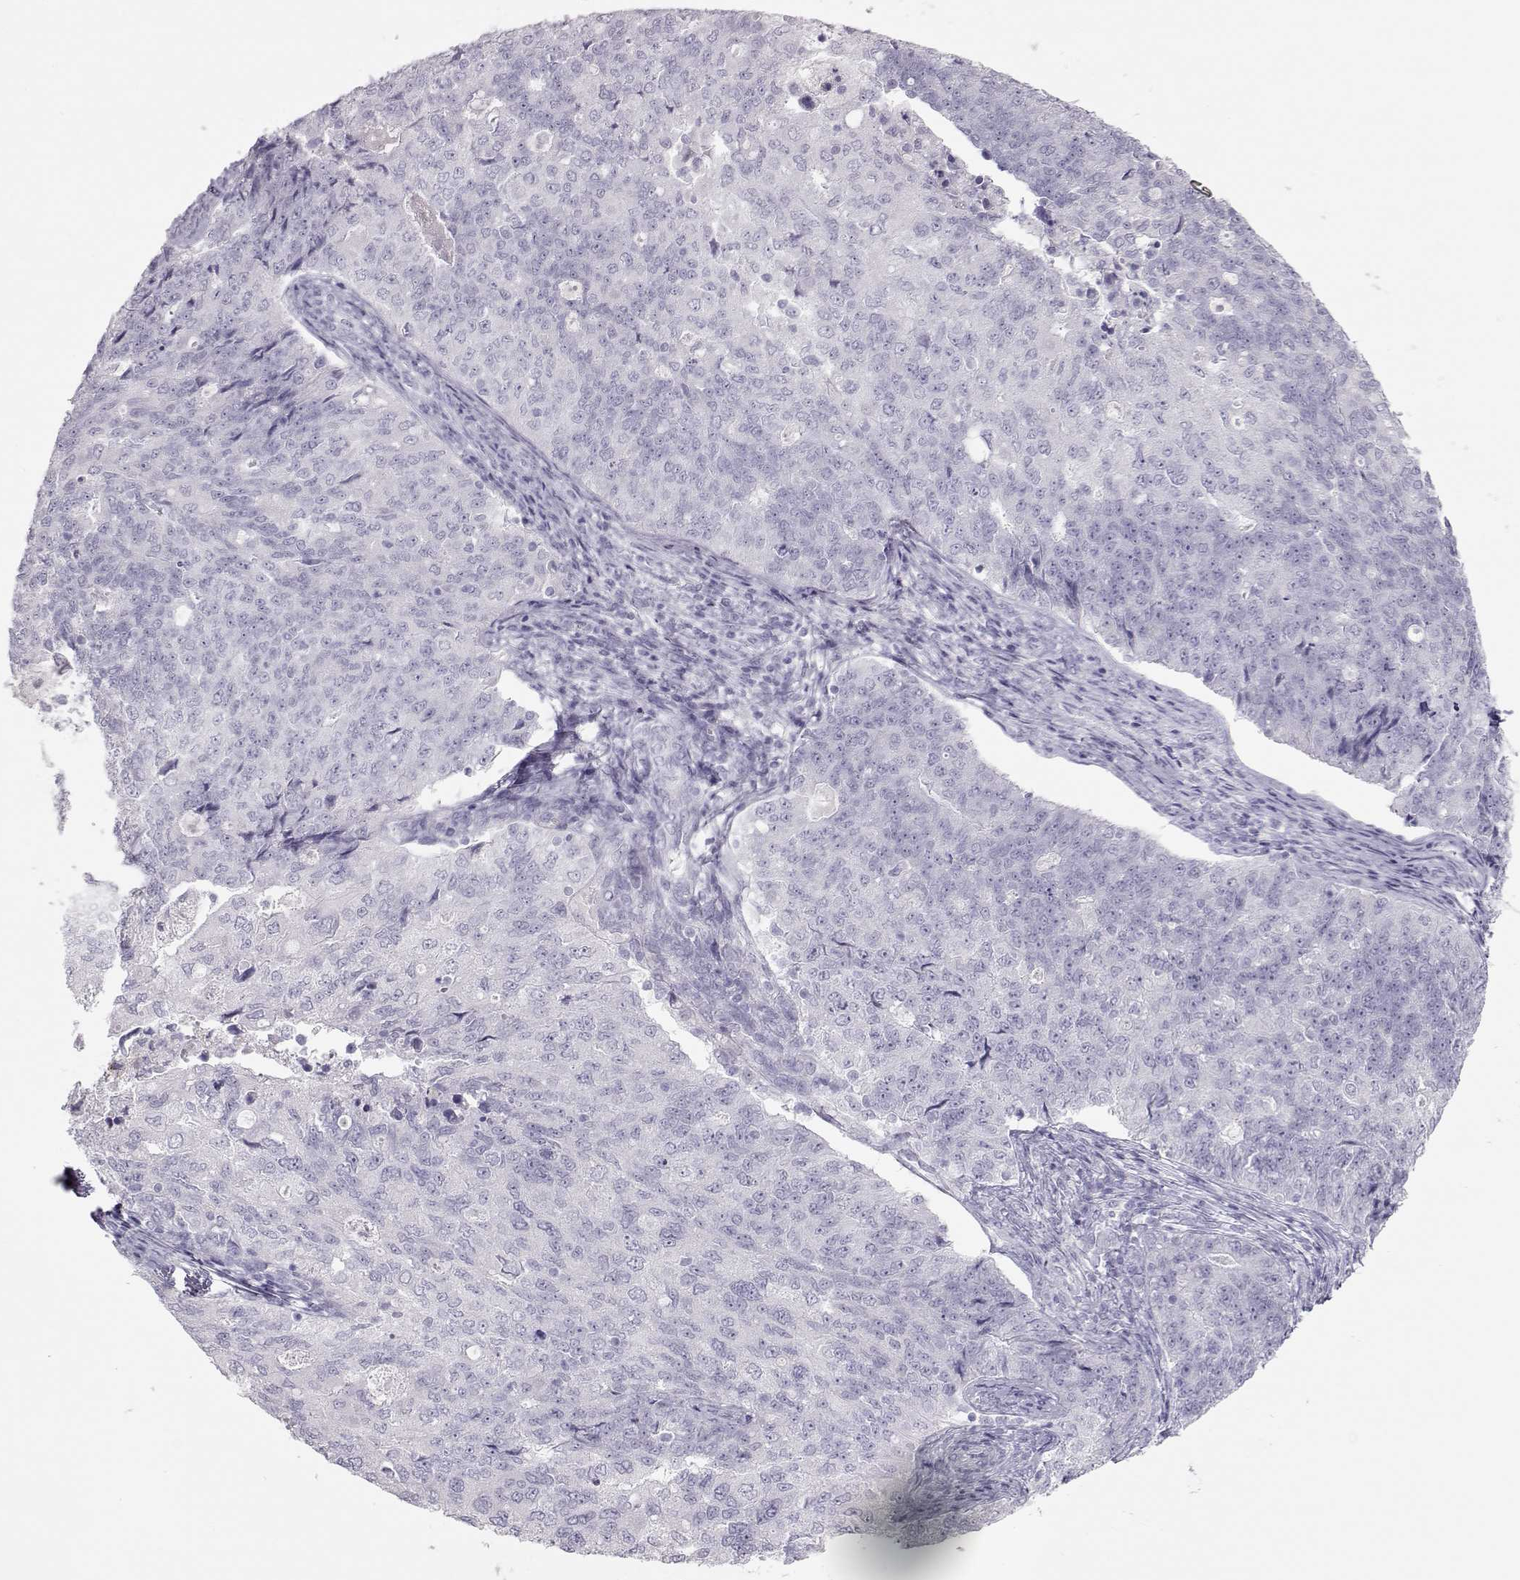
{"staining": {"intensity": "negative", "quantity": "none", "location": "none"}, "tissue": "endometrial cancer", "cell_type": "Tumor cells", "image_type": "cancer", "snomed": [{"axis": "morphology", "description": "Adenocarcinoma, NOS"}, {"axis": "topography", "description": "Endometrium"}], "caption": "An immunohistochemistry (IHC) micrograph of endometrial cancer (adenocarcinoma) is shown. There is no staining in tumor cells of endometrial cancer (adenocarcinoma).", "gene": "MIP", "patient": {"sex": "female", "age": 43}}